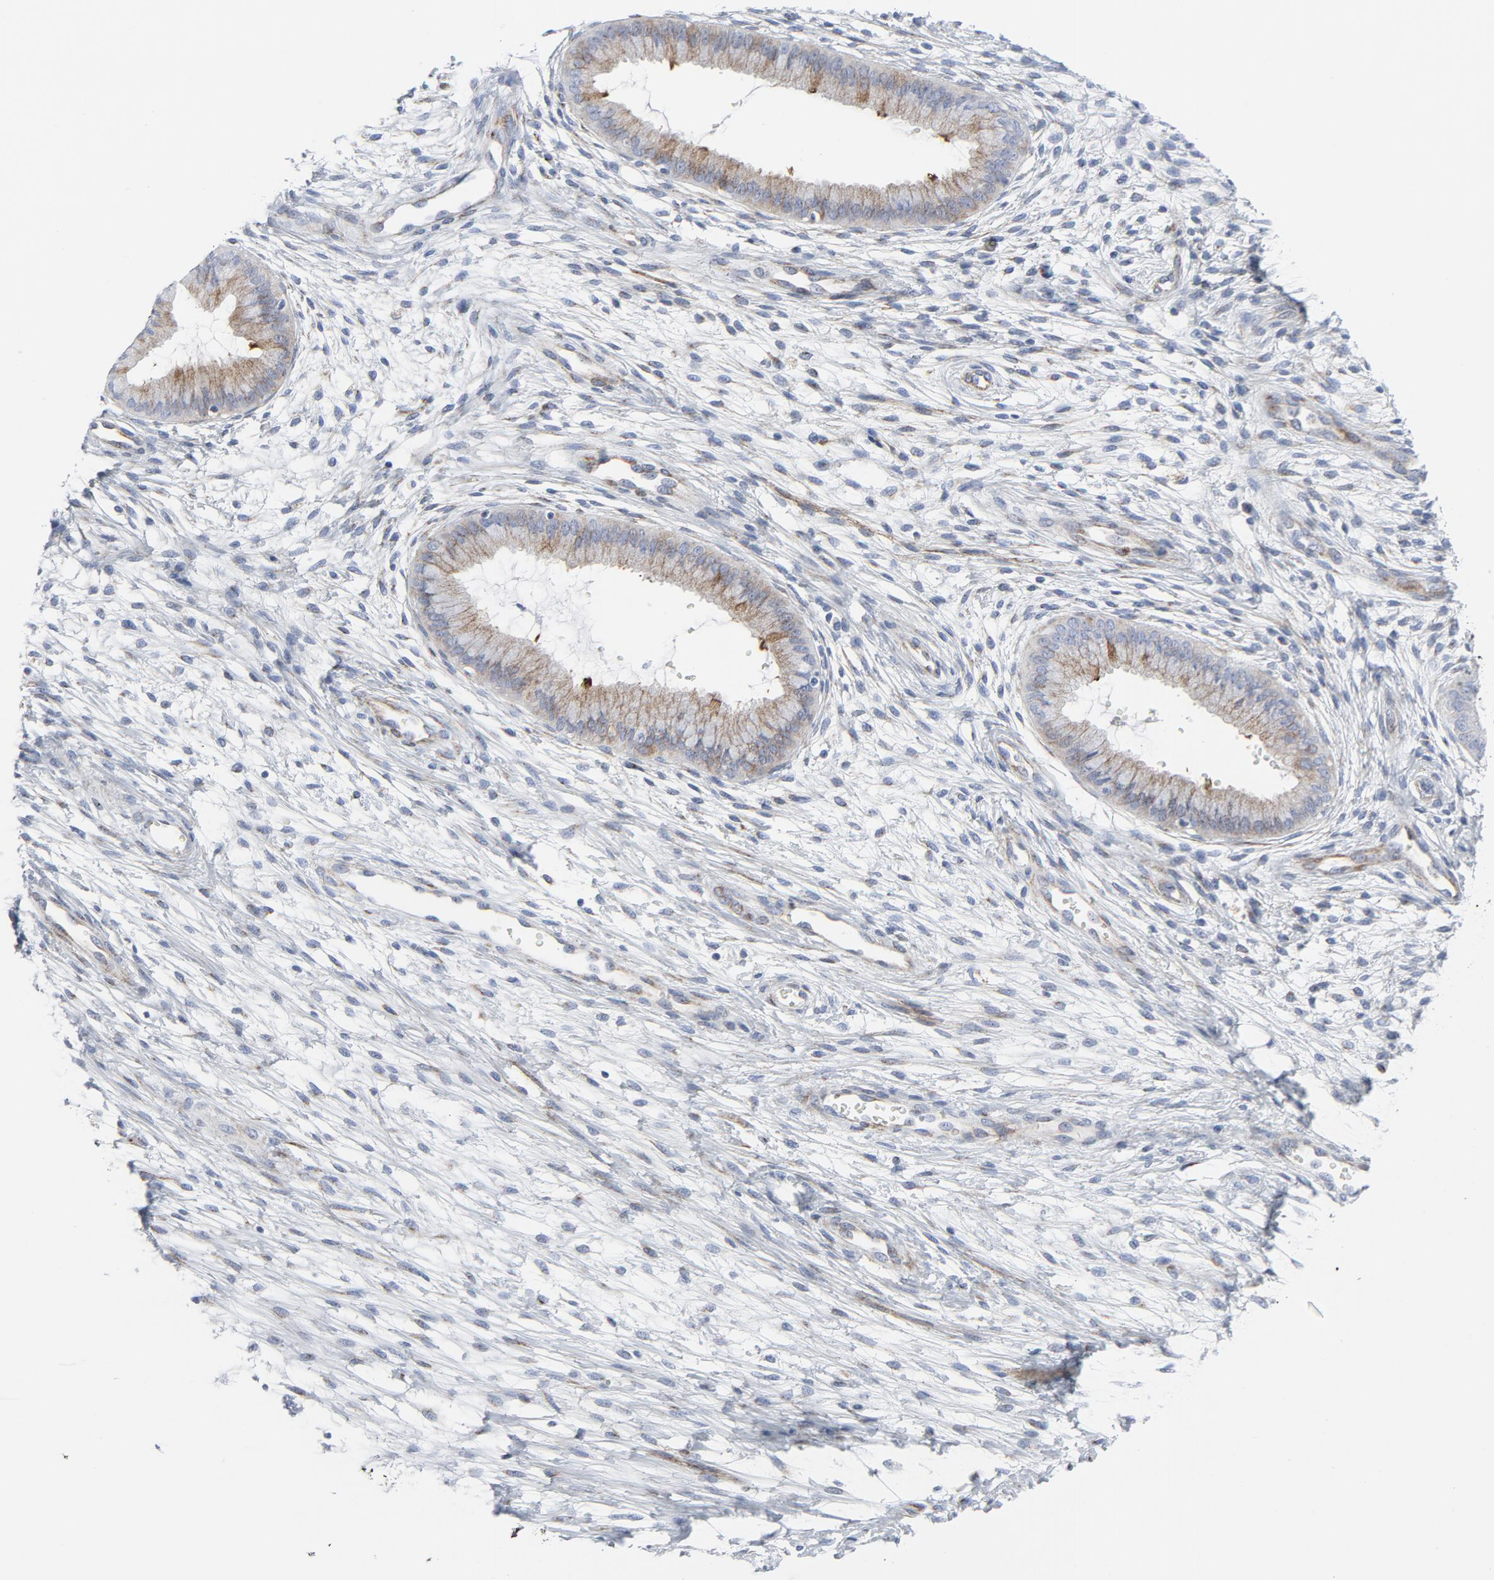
{"staining": {"intensity": "moderate", "quantity": "<25%", "location": "cytoplasmic/membranous"}, "tissue": "cervix", "cell_type": "Glandular cells", "image_type": "normal", "snomed": [{"axis": "morphology", "description": "Normal tissue, NOS"}, {"axis": "topography", "description": "Cervix"}], "caption": "Cervix stained with DAB (3,3'-diaminobenzidine) immunohistochemistry demonstrates low levels of moderate cytoplasmic/membranous positivity in approximately <25% of glandular cells.", "gene": "TUBB1", "patient": {"sex": "female", "age": 39}}